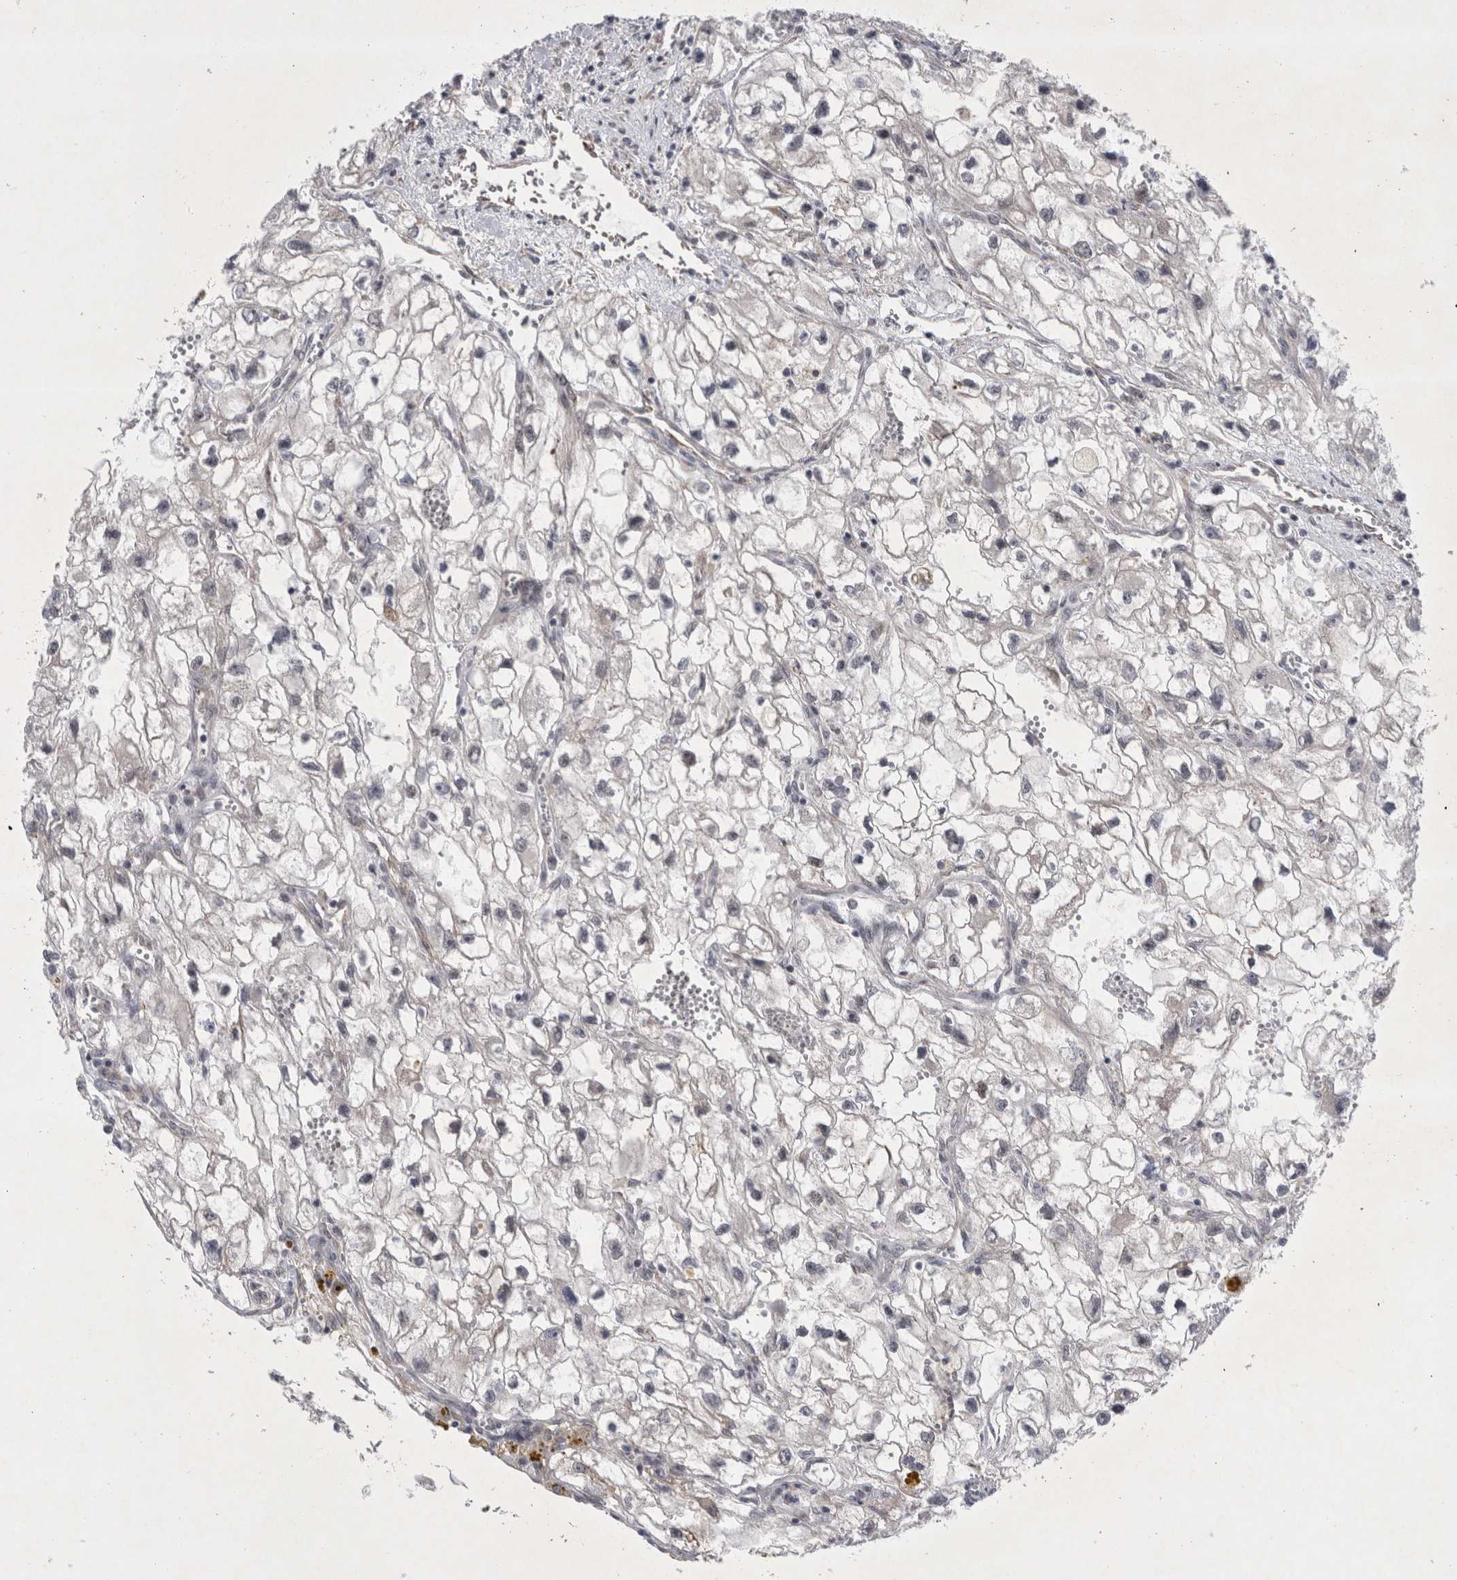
{"staining": {"intensity": "negative", "quantity": "none", "location": "none"}, "tissue": "renal cancer", "cell_type": "Tumor cells", "image_type": "cancer", "snomed": [{"axis": "morphology", "description": "Adenocarcinoma, NOS"}, {"axis": "topography", "description": "Kidney"}], "caption": "Tumor cells are negative for protein expression in human renal adenocarcinoma.", "gene": "PARP11", "patient": {"sex": "female", "age": 70}}